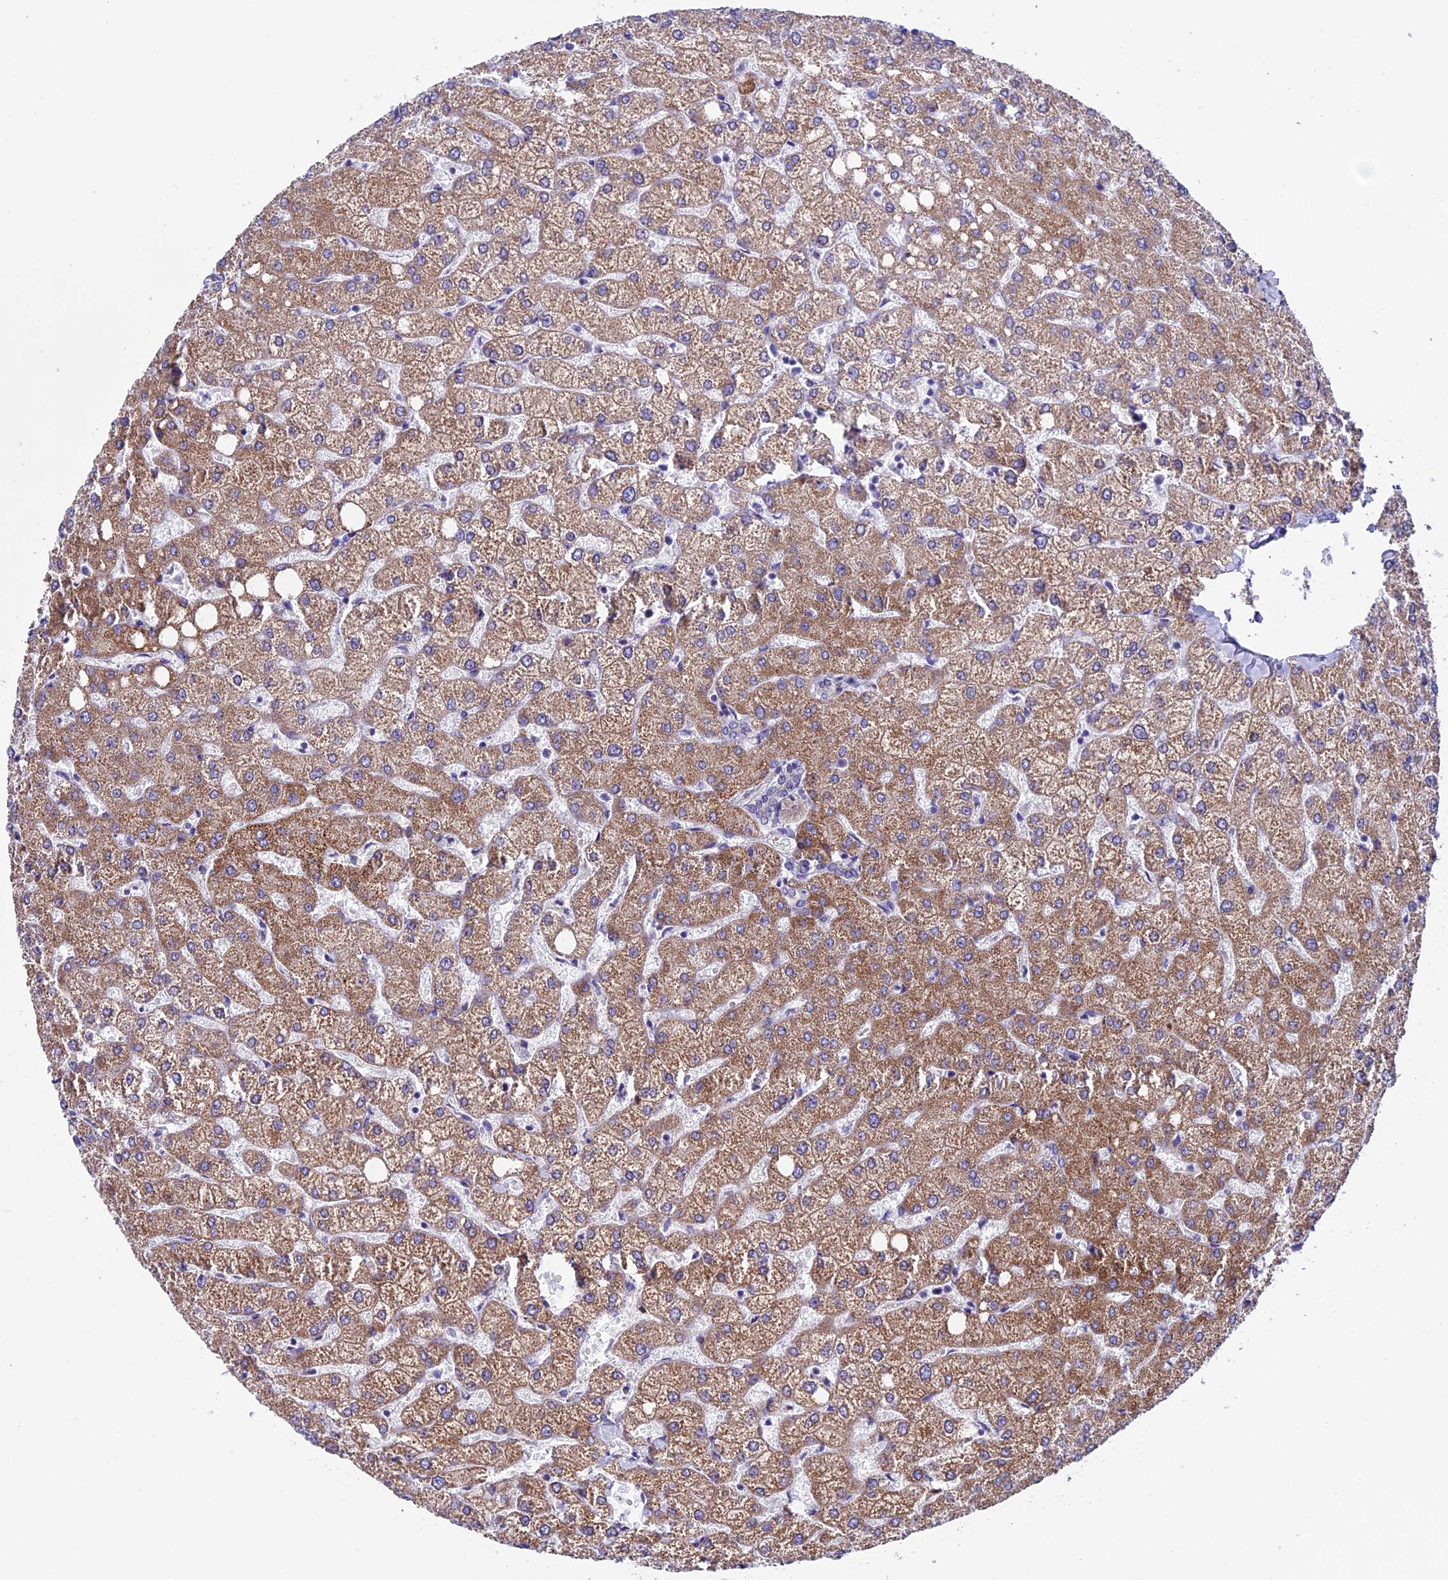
{"staining": {"intensity": "negative", "quantity": "none", "location": "none"}, "tissue": "liver", "cell_type": "Cholangiocytes", "image_type": "normal", "snomed": [{"axis": "morphology", "description": "Normal tissue, NOS"}, {"axis": "topography", "description": "Liver"}], "caption": "Immunohistochemistry histopathology image of benign human liver stained for a protein (brown), which displays no staining in cholangiocytes.", "gene": "TMEM171", "patient": {"sex": "female", "age": 54}}